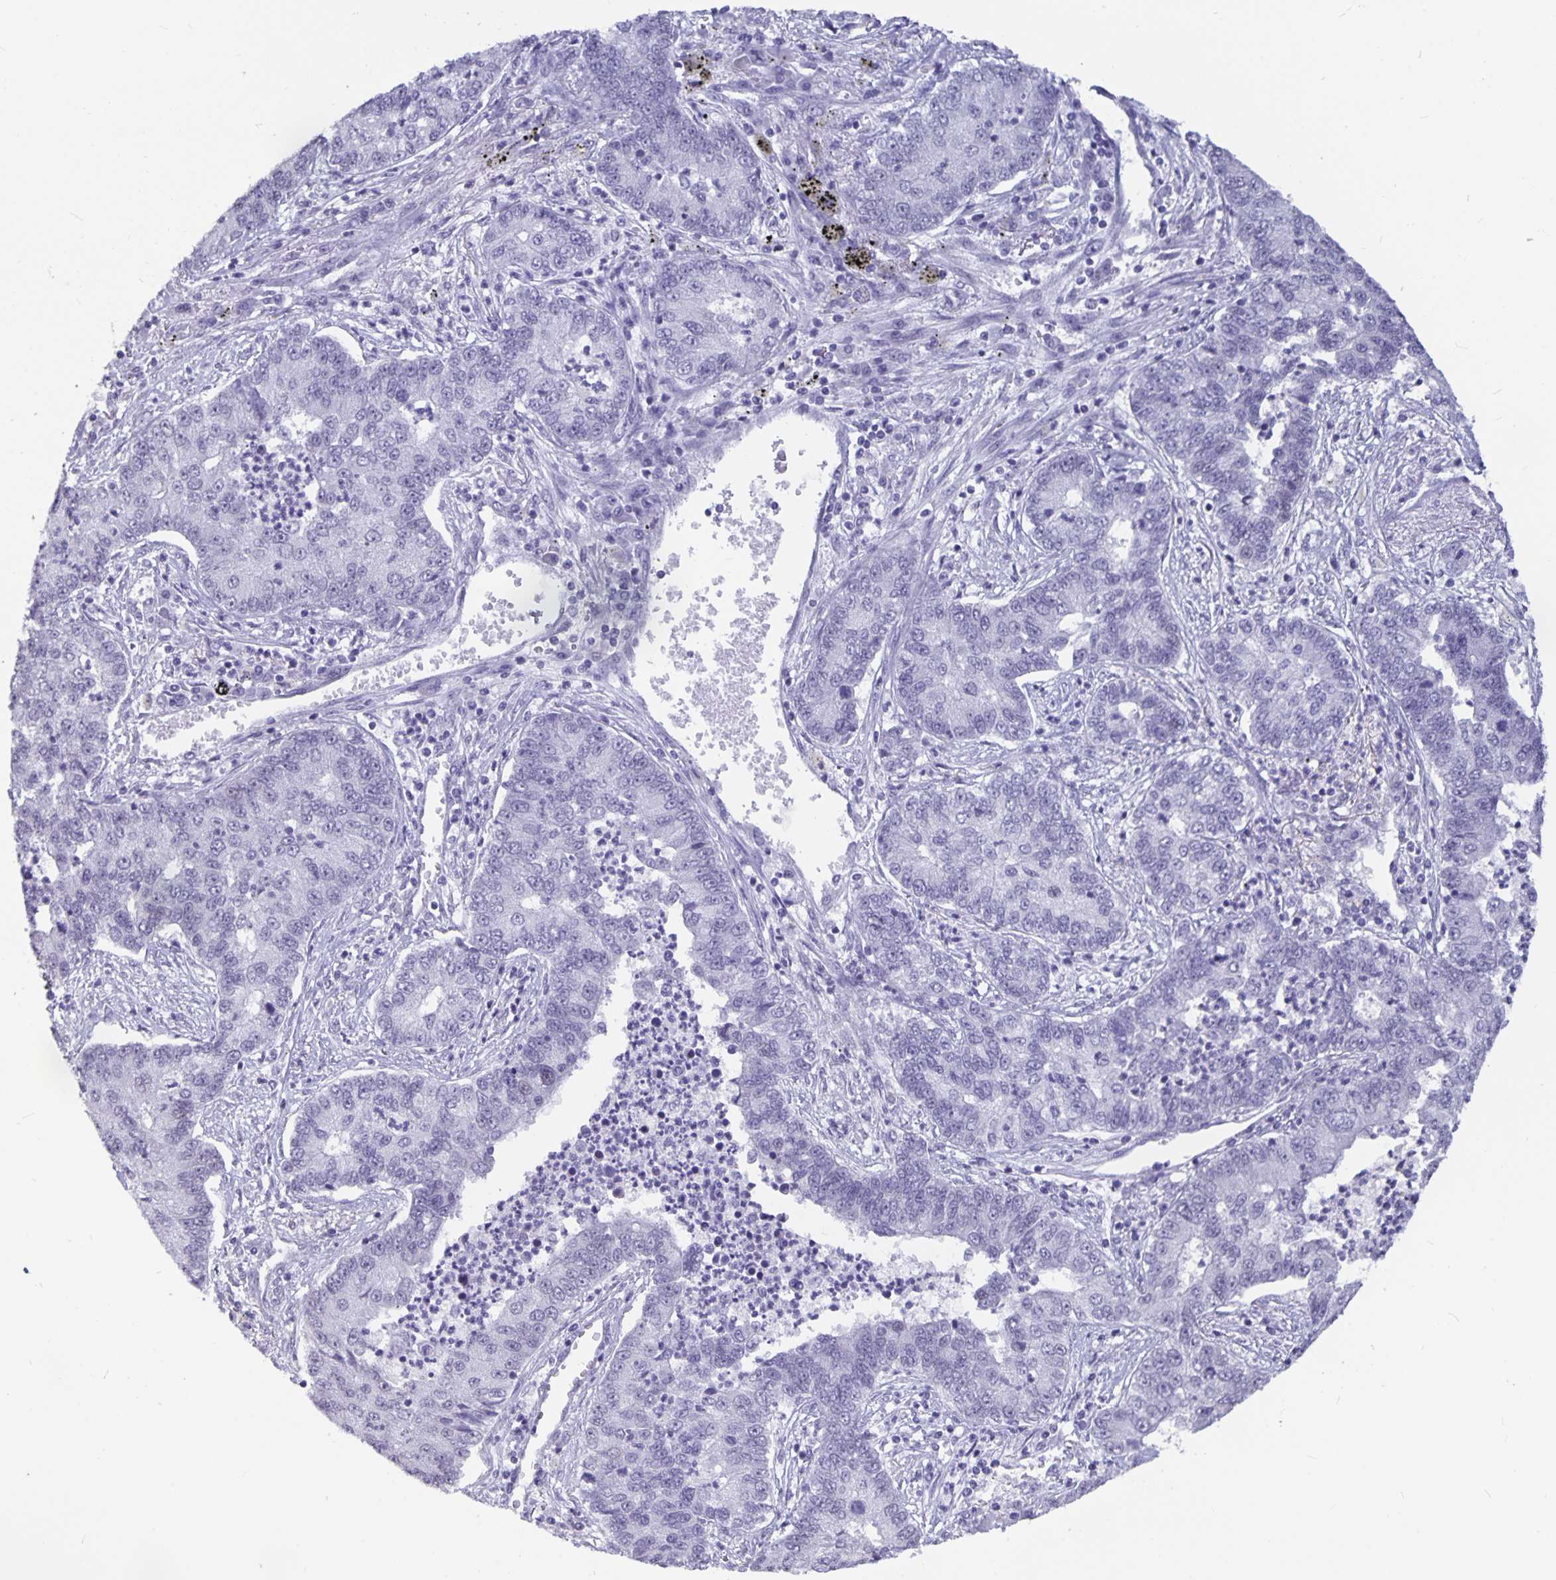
{"staining": {"intensity": "negative", "quantity": "none", "location": "none"}, "tissue": "lung cancer", "cell_type": "Tumor cells", "image_type": "cancer", "snomed": [{"axis": "morphology", "description": "Adenocarcinoma, NOS"}, {"axis": "topography", "description": "Lung"}], "caption": "This image is of lung adenocarcinoma stained with IHC to label a protein in brown with the nuclei are counter-stained blue. There is no expression in tumor cells.", "gene": "OLIG2", "patient": {"sex": "female", "age": 57}}